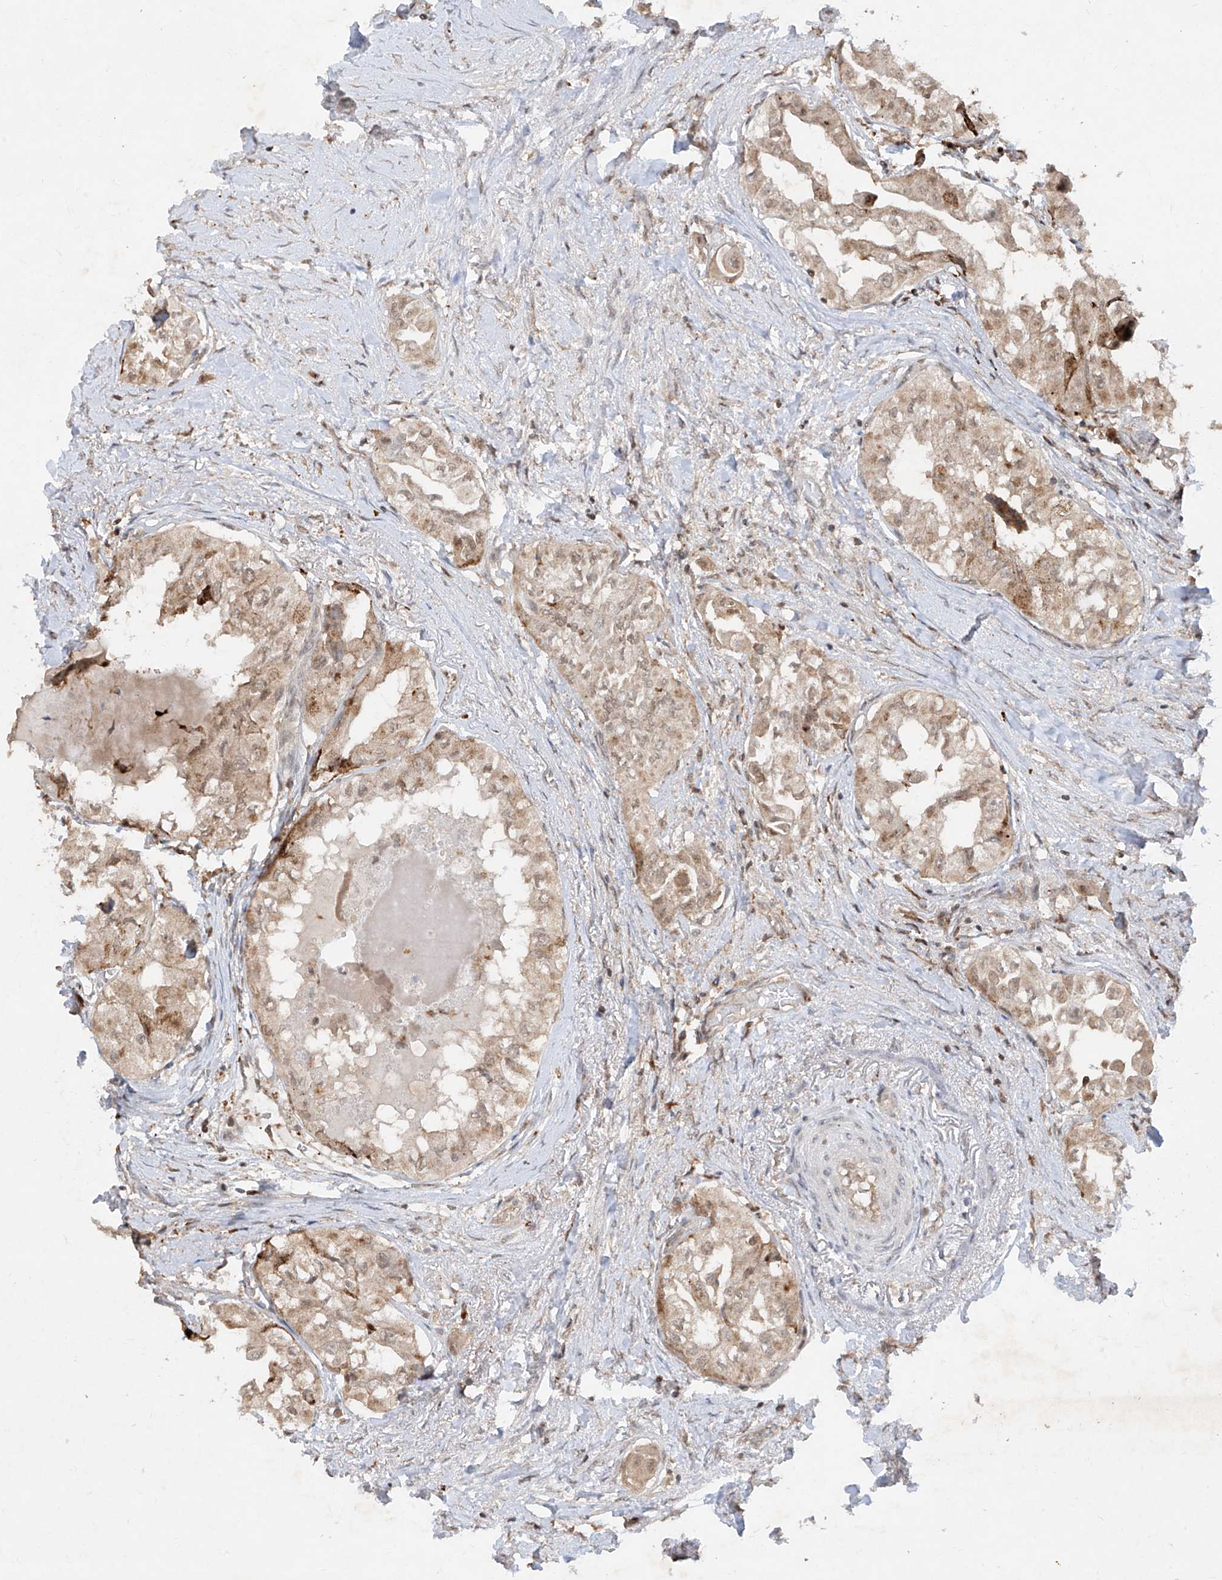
{"staining": {"intensity": "moderate", "quantity": "<25%", "location": "cytoplasmic/membranous,nuclear"}, "tissue": "thyroid cancer", "cell_type": "Tumor cells", "image_type": "cancer", "snomed": [{"axis": "morphology", "description": "Papillary adenocarcinoma, NOS"}, {"axis": "topography", "description": "Thyroid gland"}], "caption": "High-power microscopy captured an immunohistochemistry (IHC) image of papillary adenocarcinoma (thyroid), revealing moderate cytoplasmic/membranous and nuclear expression in about <25% of tumor cells.", "gene": "ZNF358", "patient": {"sex": "female", "age": 59}}